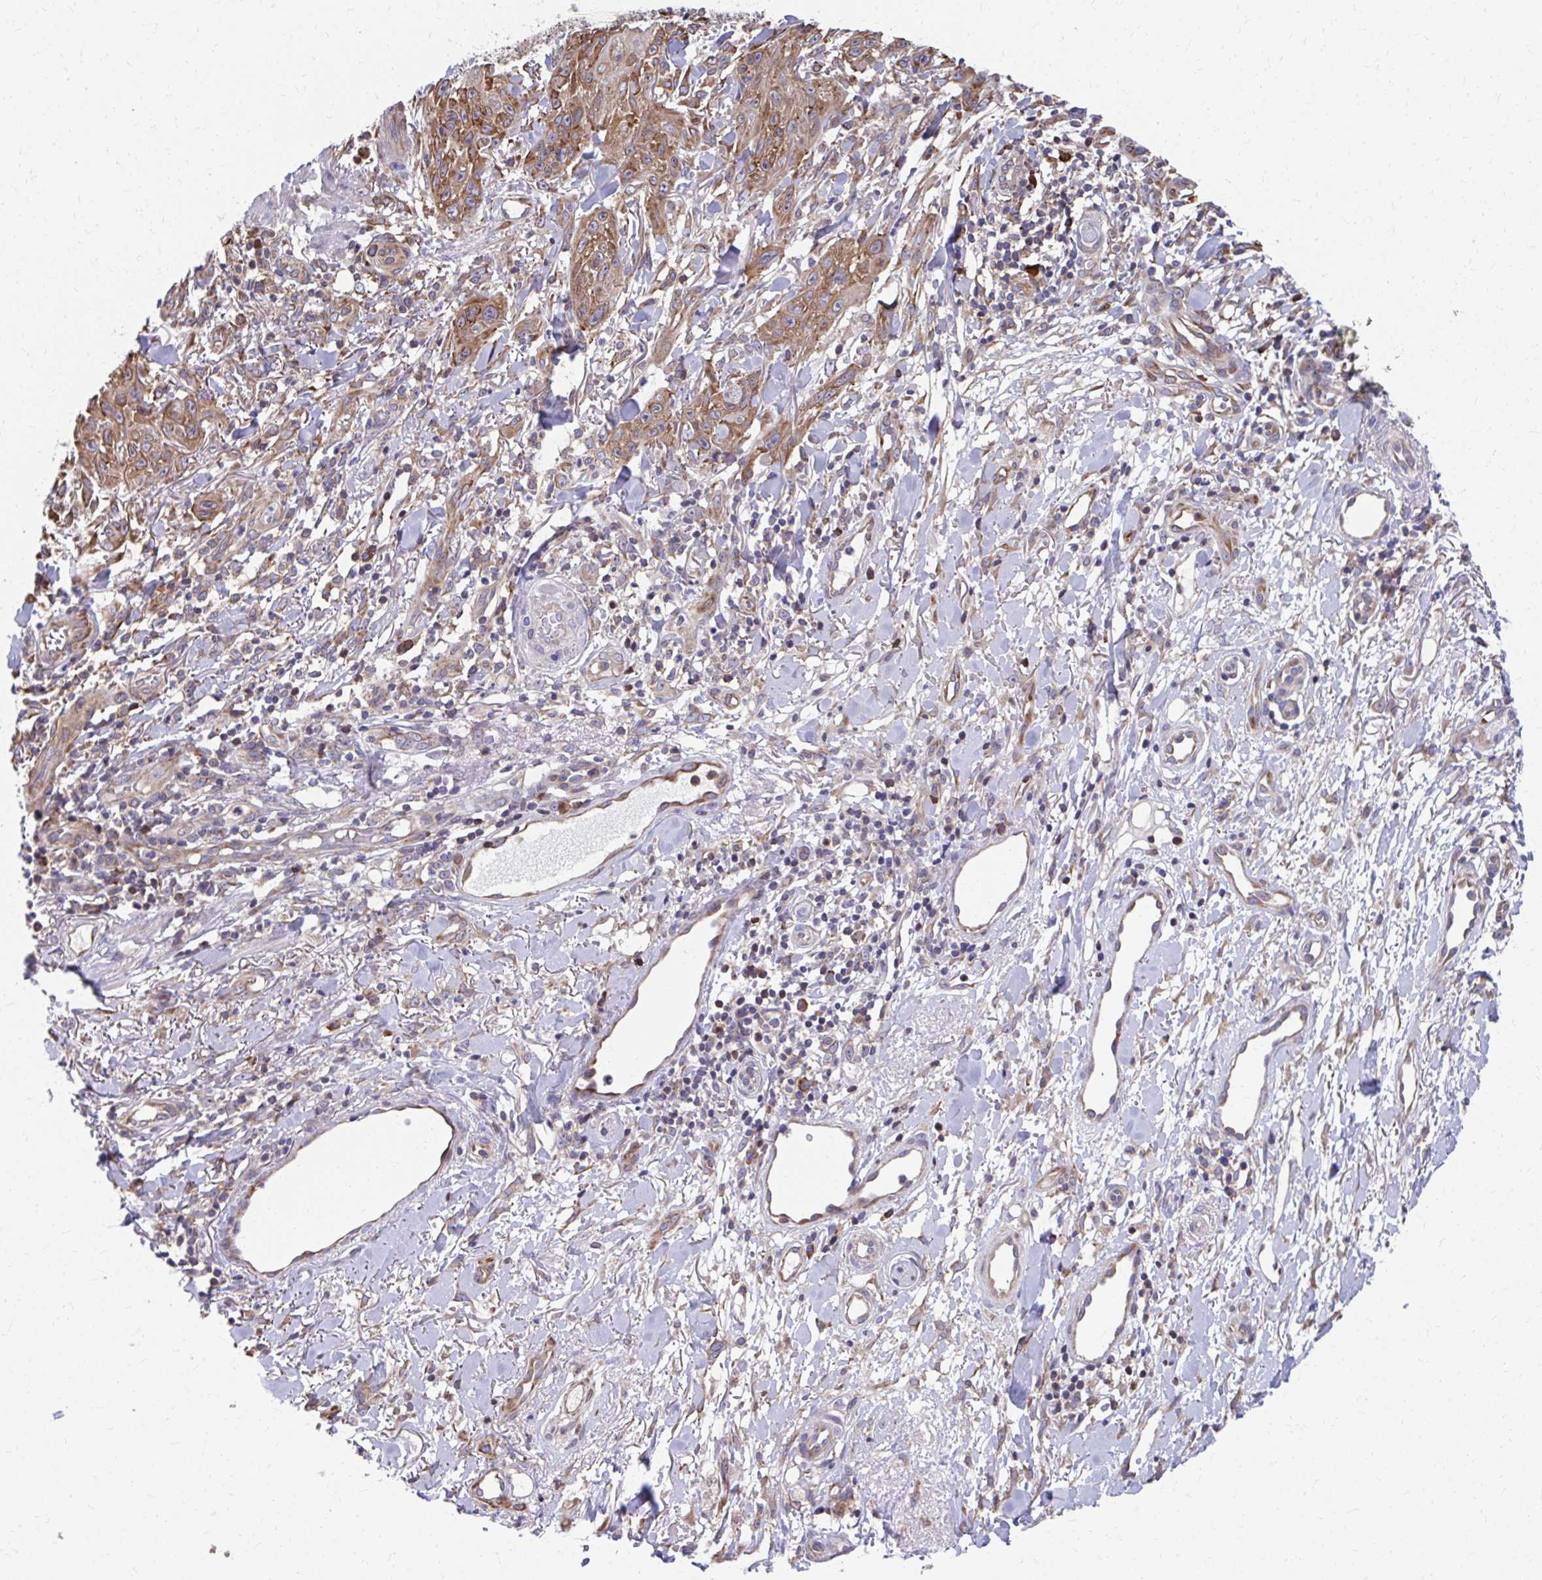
{"staining": {"intensity": "moderate", "quantity": "25%-75%", "location": "cytoplasmic/membranous"}, "tissue": "skin cancer", "cell_type": "Tumor cells", "image_type": "cancer", "snomed": [{"axis": "morphology", "description": "Squamous cell carcinoma, NOS"}, {"axis": "topography", "description": "Skin"}], "caption": "A medium amount of moderate cytoplasmic/membranous positivity is identified in approximately 25%-75% of tumor cells in skin cancer (squamous cell carcinoma) tissue.", "gene": "ZNF778", "patient": {"sex": "male", "age": 86}}